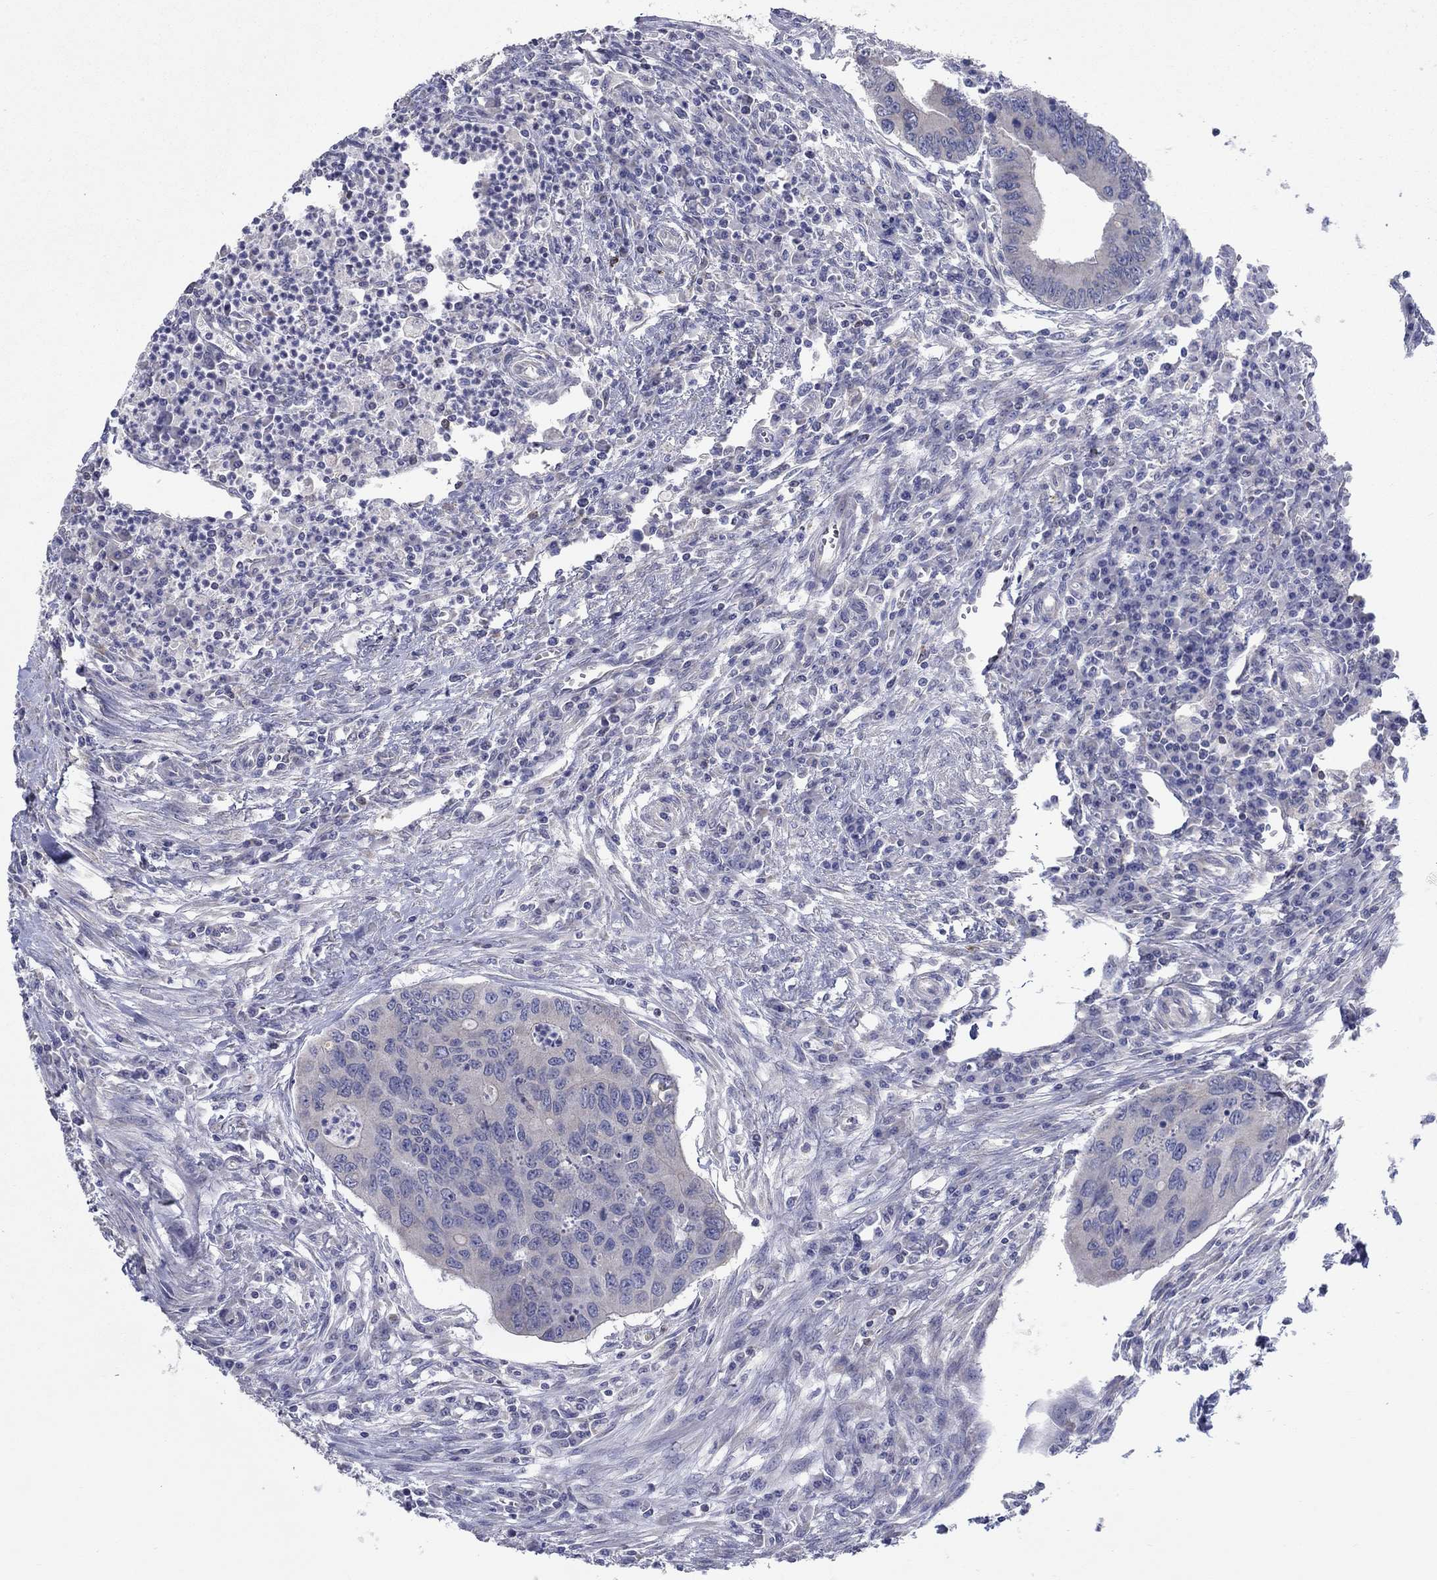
{"staining": {"intensity": "negative", "quantity": "none", "location": "none"}, "tissue": "colorectal cancer", "cell_type": "Tumor cells", "image_type": "cancer", "snomed": [{"axis": "morphology", "description": "Adenocarcinoma, NOS"}, {"axis": "topography", "description": "Colon"}], "caption": "This is a image of immunohistochemistry (IHC) staining of colorectal cancer, which shows no expression in tumor cells.", "gene": "ERMP1", "patient": {"sex": "male", "age": 53}}